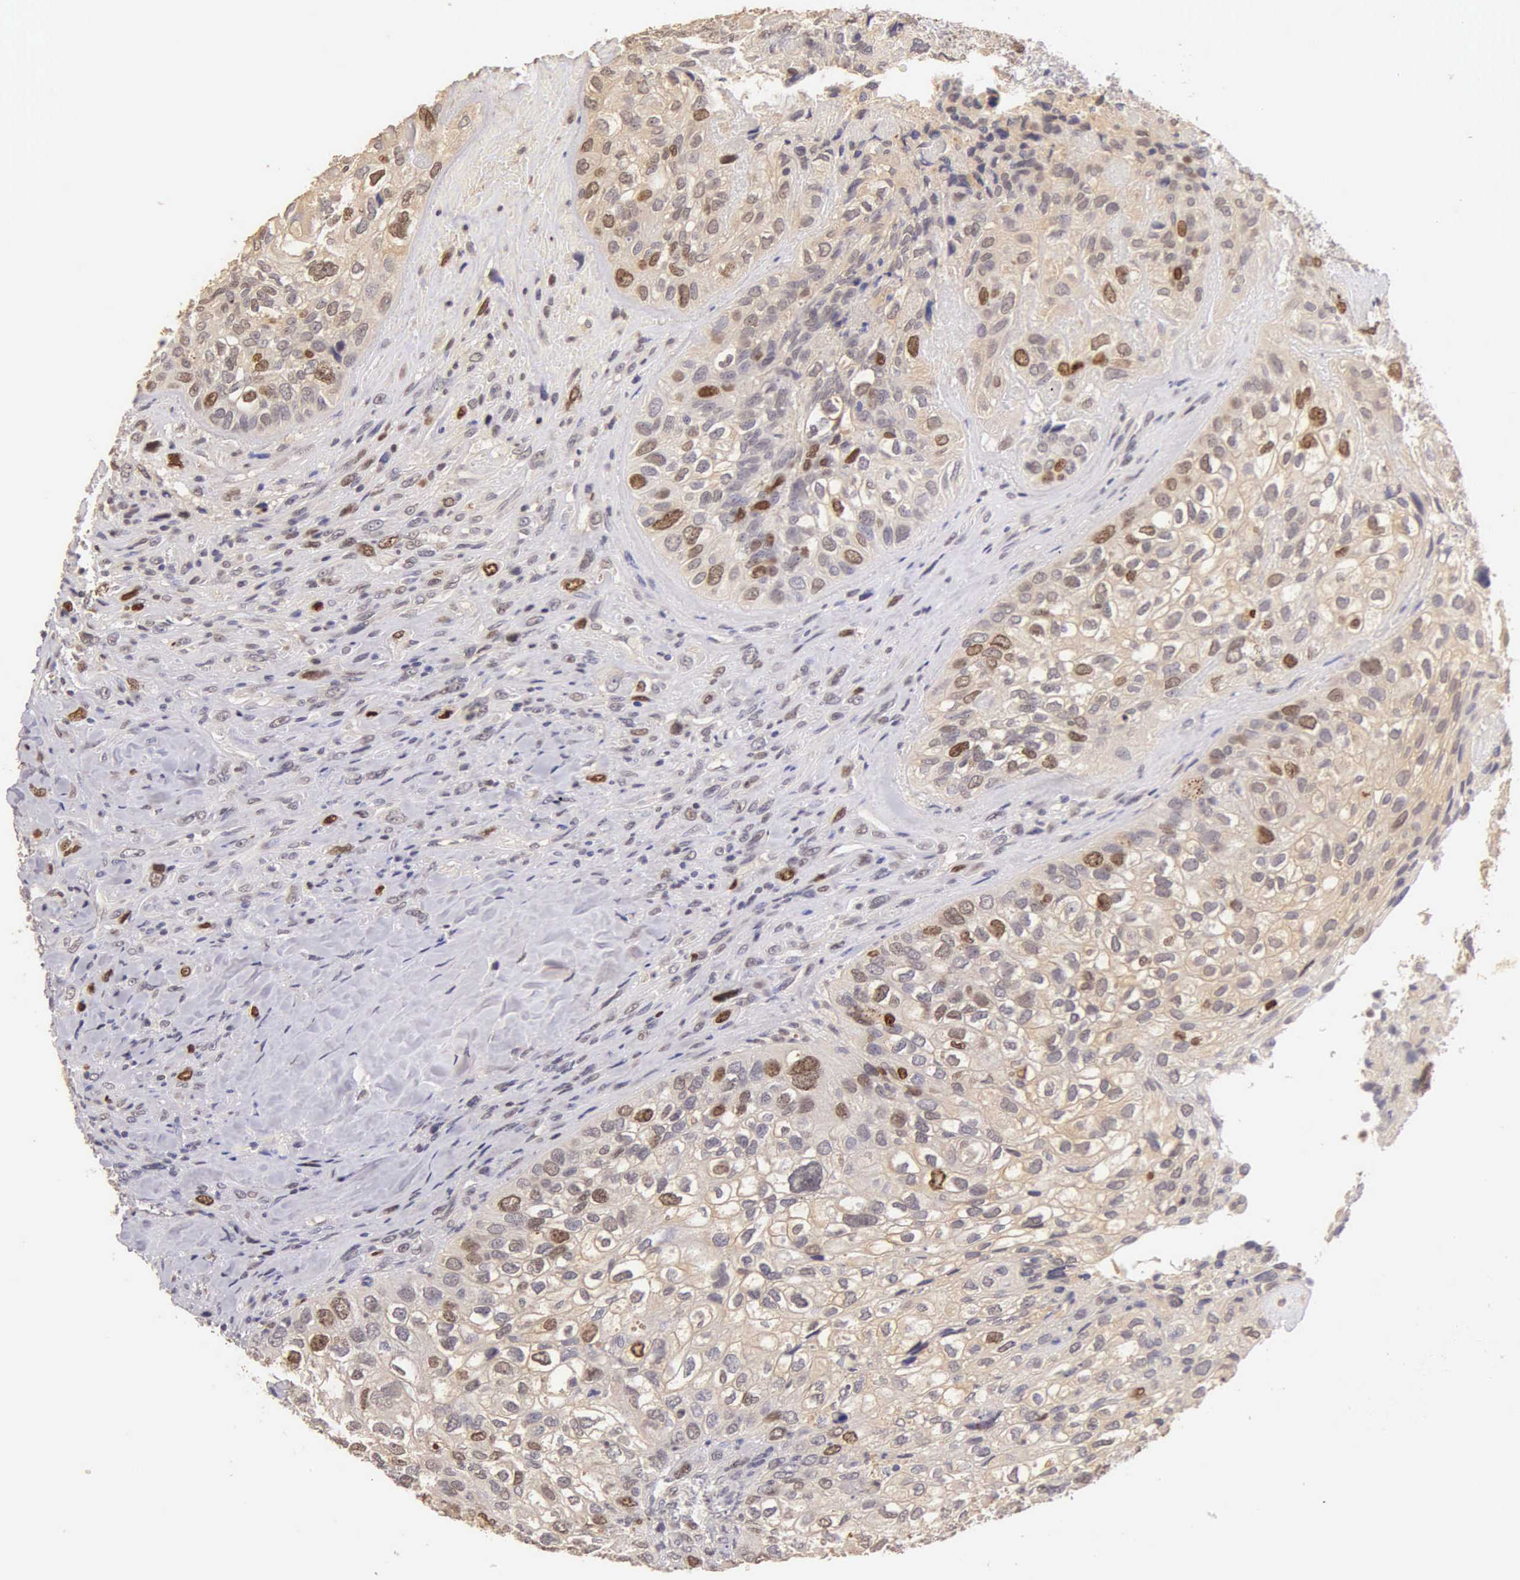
{"staining": {"intensity": "moderate", "quantity": "25%-75%", "location": "nuclear"}, "tissue": "breast cancer", "cell_type": "Tumor cells", "image_type": "cancer", "snomed": [{"axis": "morphology", "description": "Neoplasm, malignant, NOS"}, {"axis": "topography", "description": "Breast"}], "caption": "An image of human breast neoplasm (malignant) stained for a protein displays moderate nuclear brown staining in tumor cells.", "gene": "MKI67", "patient": {"sex": "female", "age": 50}}